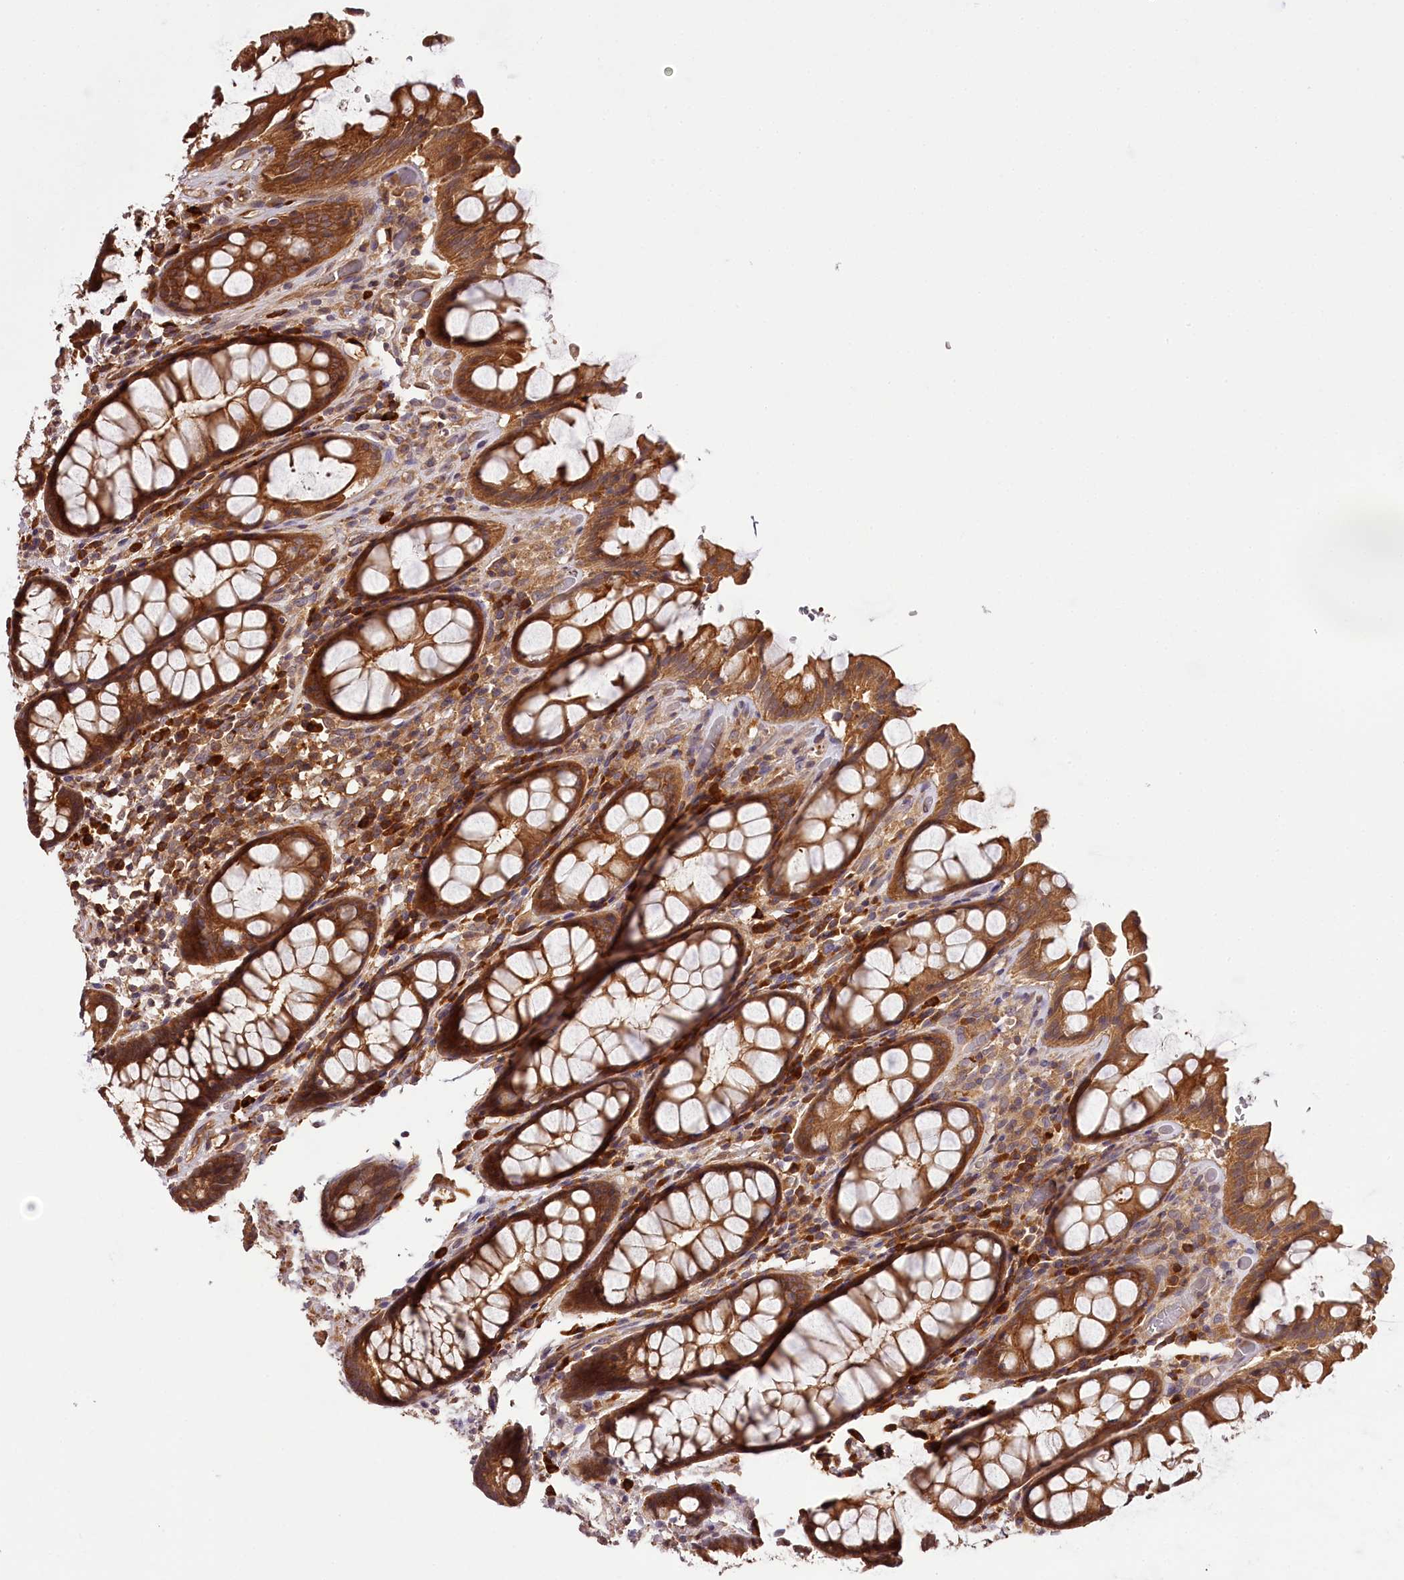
{"staining": {"intensity": "strong", "quantity": ">75%", "location": "cytoplasmic/membranous"}, "tissue": "rectum", "cell_type": "Glandular cells", "image_type": "normal", "snomed": [{"axis": "morphology", "description": "Normal tissue, NOS"}, {"axis": "topography", "description": "Rectum"}], "caption": "This is a histology image of immunohistochemistry staining of benign rectum, which shows strong positivity in the cytoplasmic/membranous of glandular cells.", "gene": "TARS1", "patient": {"sex": "male", "age": 64}}